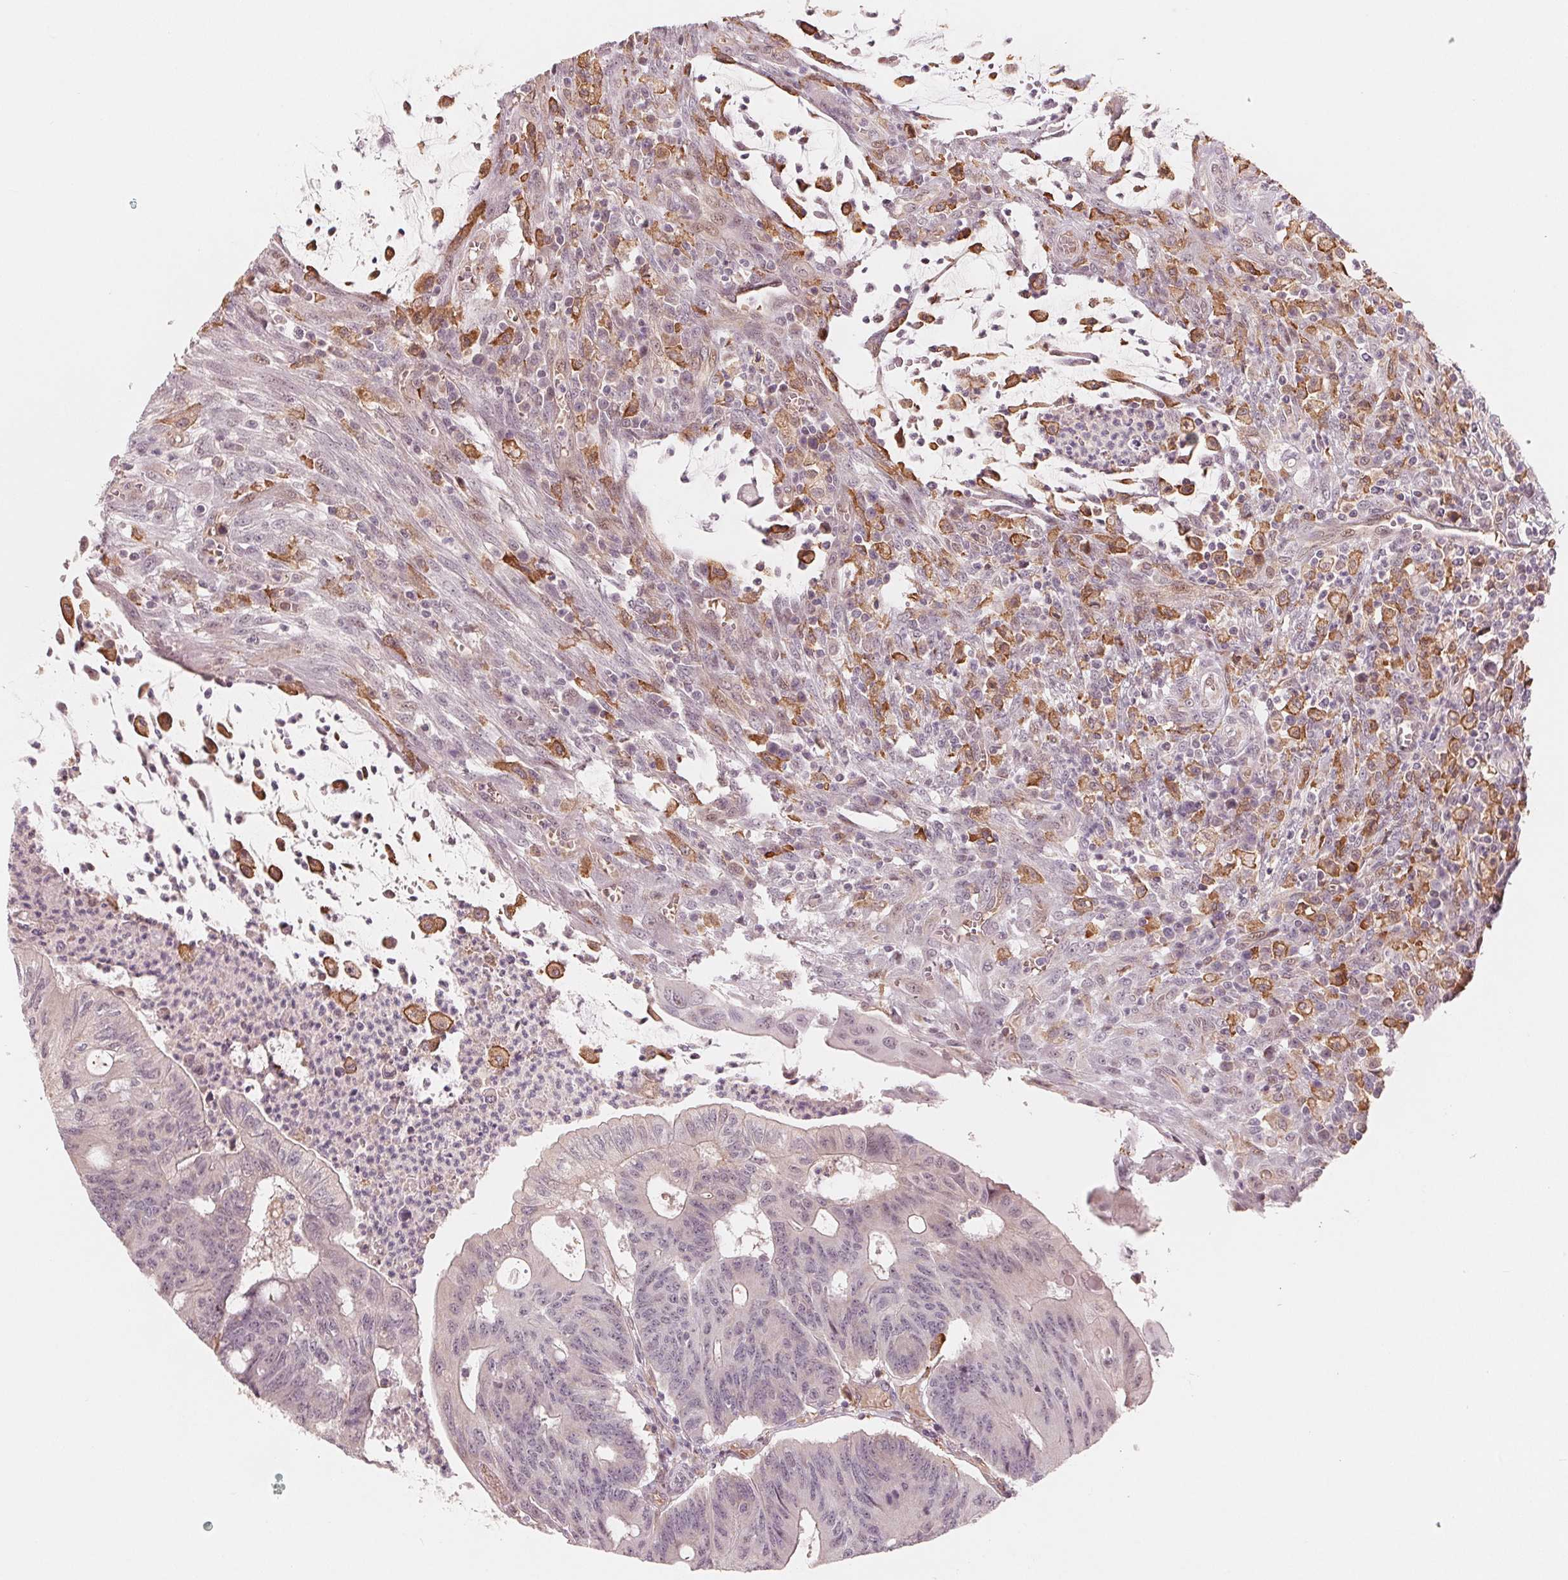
{"staining": {"intensity": "negative", "quantity": "none", "location": "none"}, "tissue": "colorectal cancer", "cell_type": "Tumor cells", "image_type": "cancer", "snomed": [{"axis": "morphology", "description": "Adenocarcinoma, NOS"}, {"axis": "topography", "description": "Colon"}], "caption": "Micrograph shows no protein expression in tumor cells of colorectal cancer tissue.", "gene": "IL9R", "patient": {"sex": "male", "age": 65}}